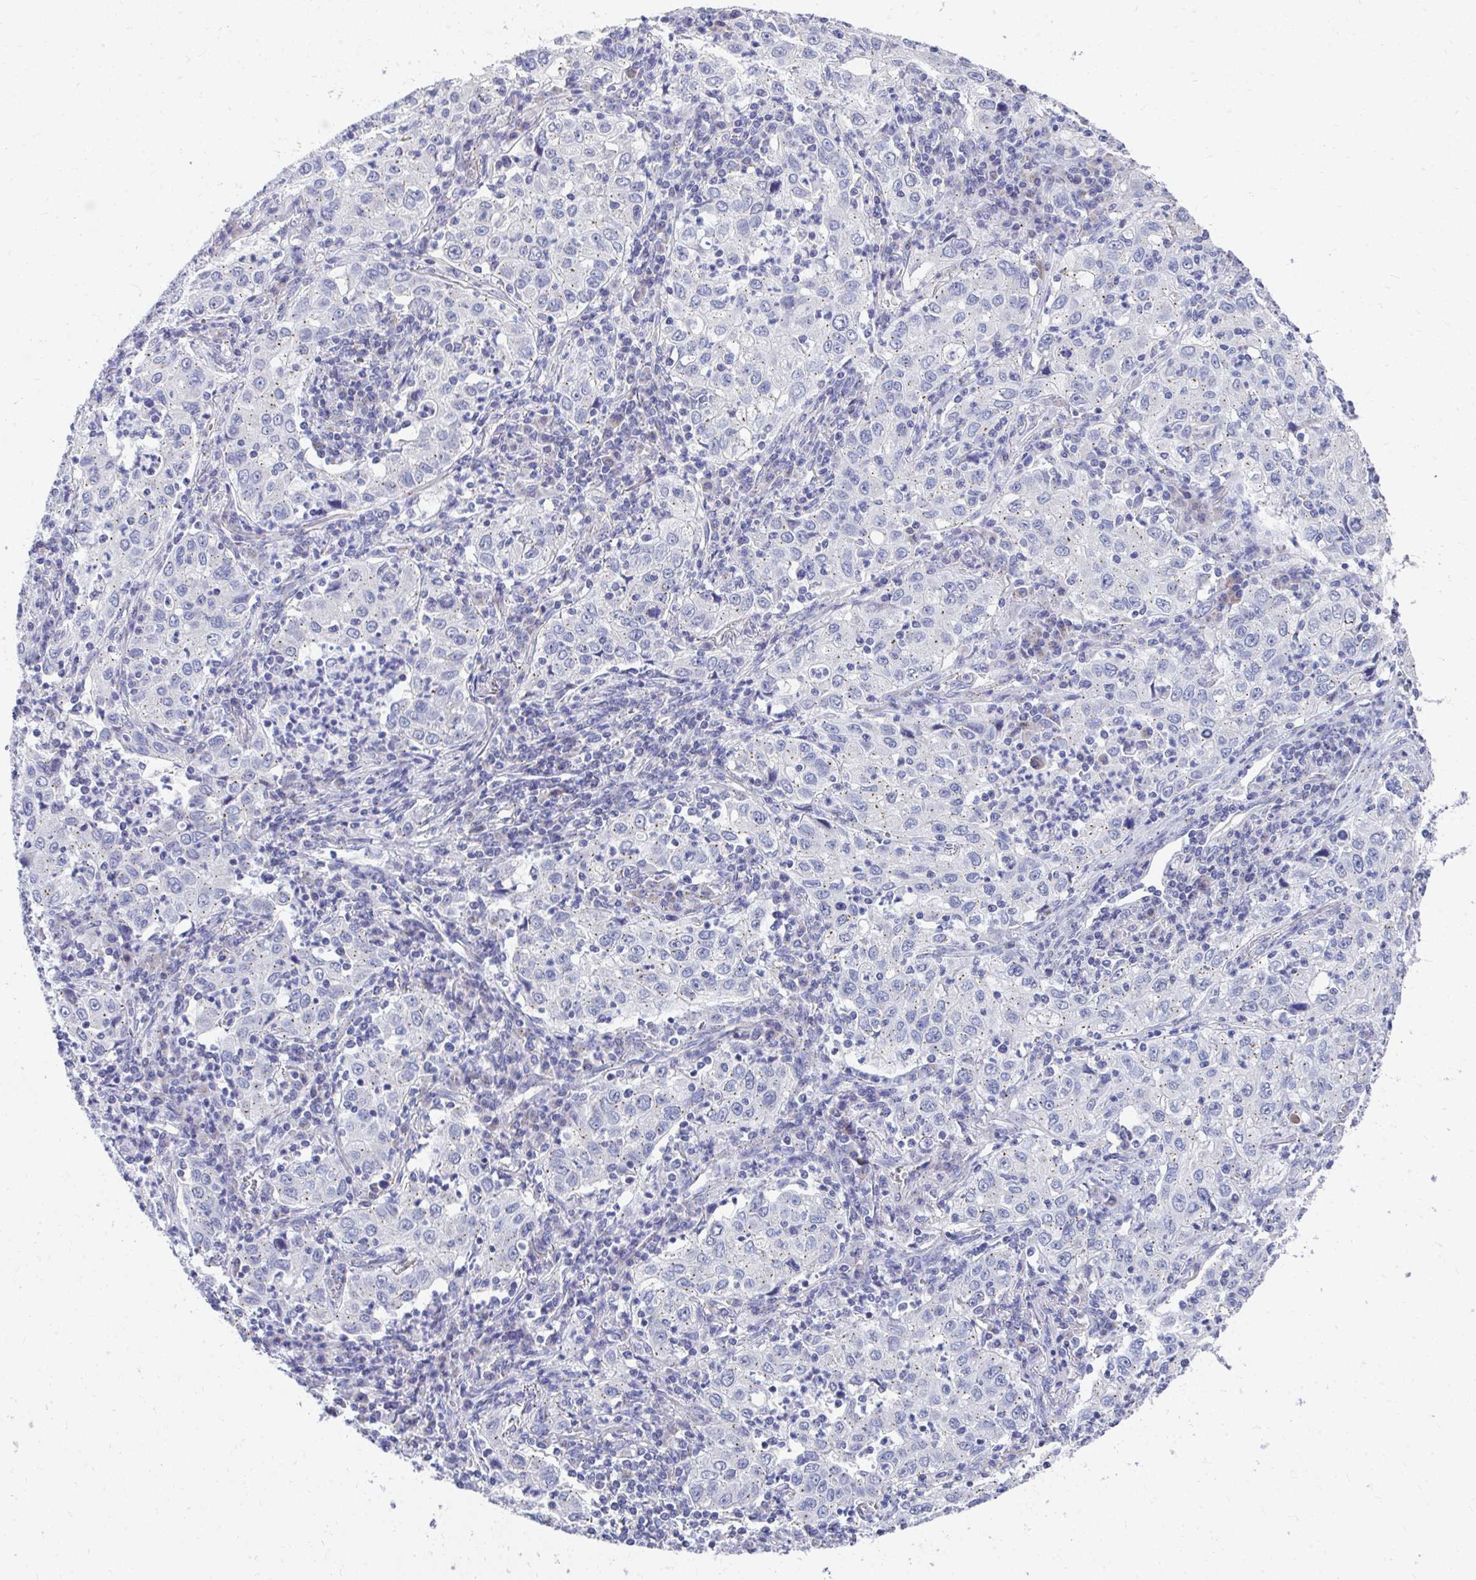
{"staining": {"intensity": "negative", "quantity": "none", "location": "none"}, "tissue": "lung cancer", "cell_type": "Tumor cells", "image_type": "cancer", "snomed": [{"axis": "morphology", "description": "Squamous cell carcinoma, NOS"}, {"axis": "topography", "description": "Lung"}], "caption": "High power microscopy photomicrograph of an IHC photomicrograph of squamous cell carcinoma (lung), revealing no significant expression in tumor cells. Nuclei are stained in blue.", "gene": "TMPRSS2", "patient": {"sex": "male", "age": 71}}